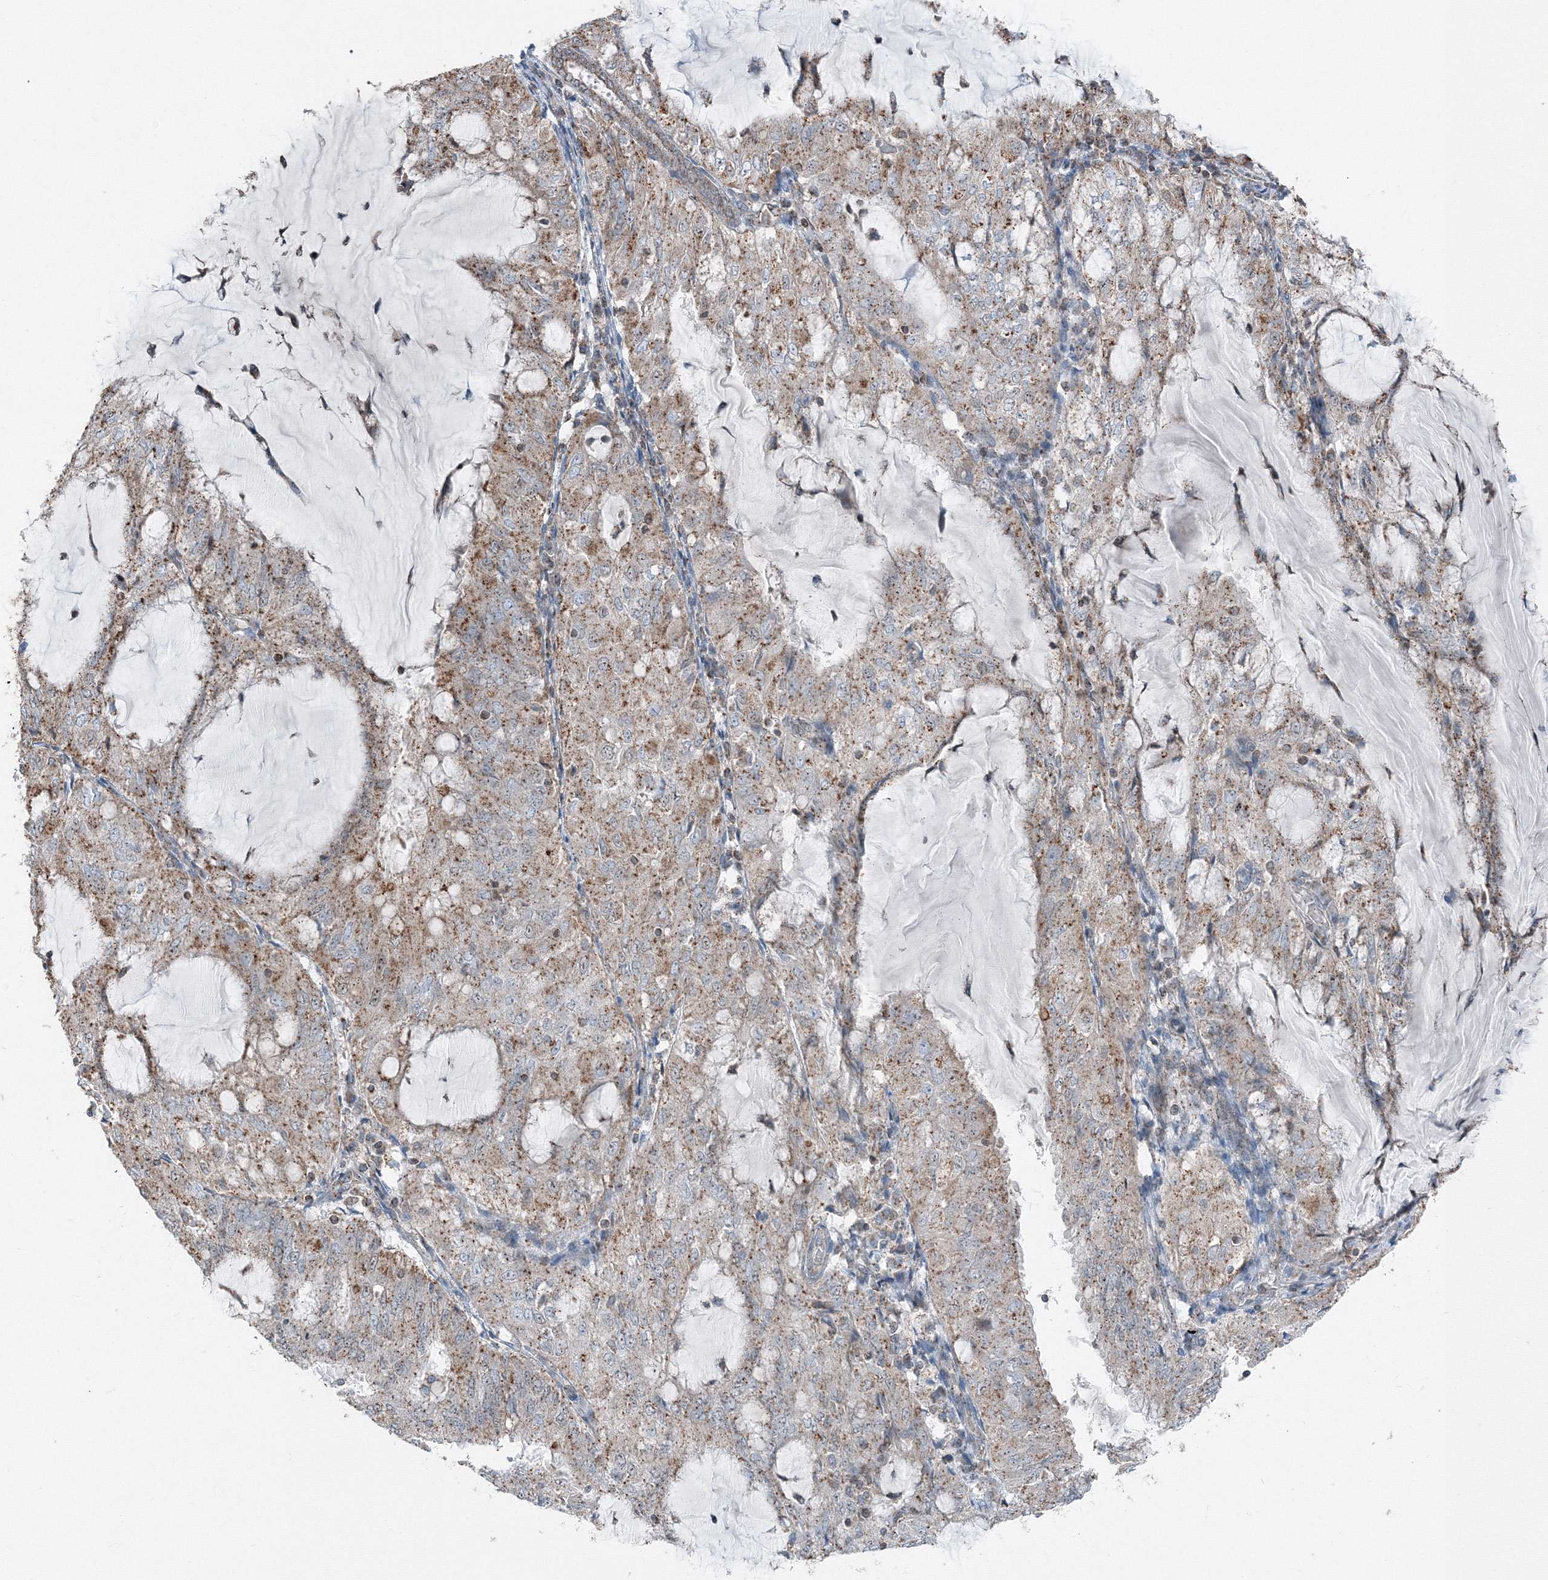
{"staining": {"intensity": "moderate", "quantity": ">75%", "location": "cytoplasmic/membranous"}, "tissue": "endometrial cancer", "cell_type": "Tumor cells", "image_type": "cancer", "snomed": [{"axis": "morphology", "description": "Adenocarcinoma, NOS"}, {"axis": "topography", "description": "Endometrium"}], "caption": "A brown stain labels moderate cytoplasmic/membranous staining of a protein in endometrial adenocarcinoma tumor cells. (Brightfield microscopy of DAB IHC at high magnification).", "gene": "AASDH", "patient": {"sex": "female", "age": 81}}